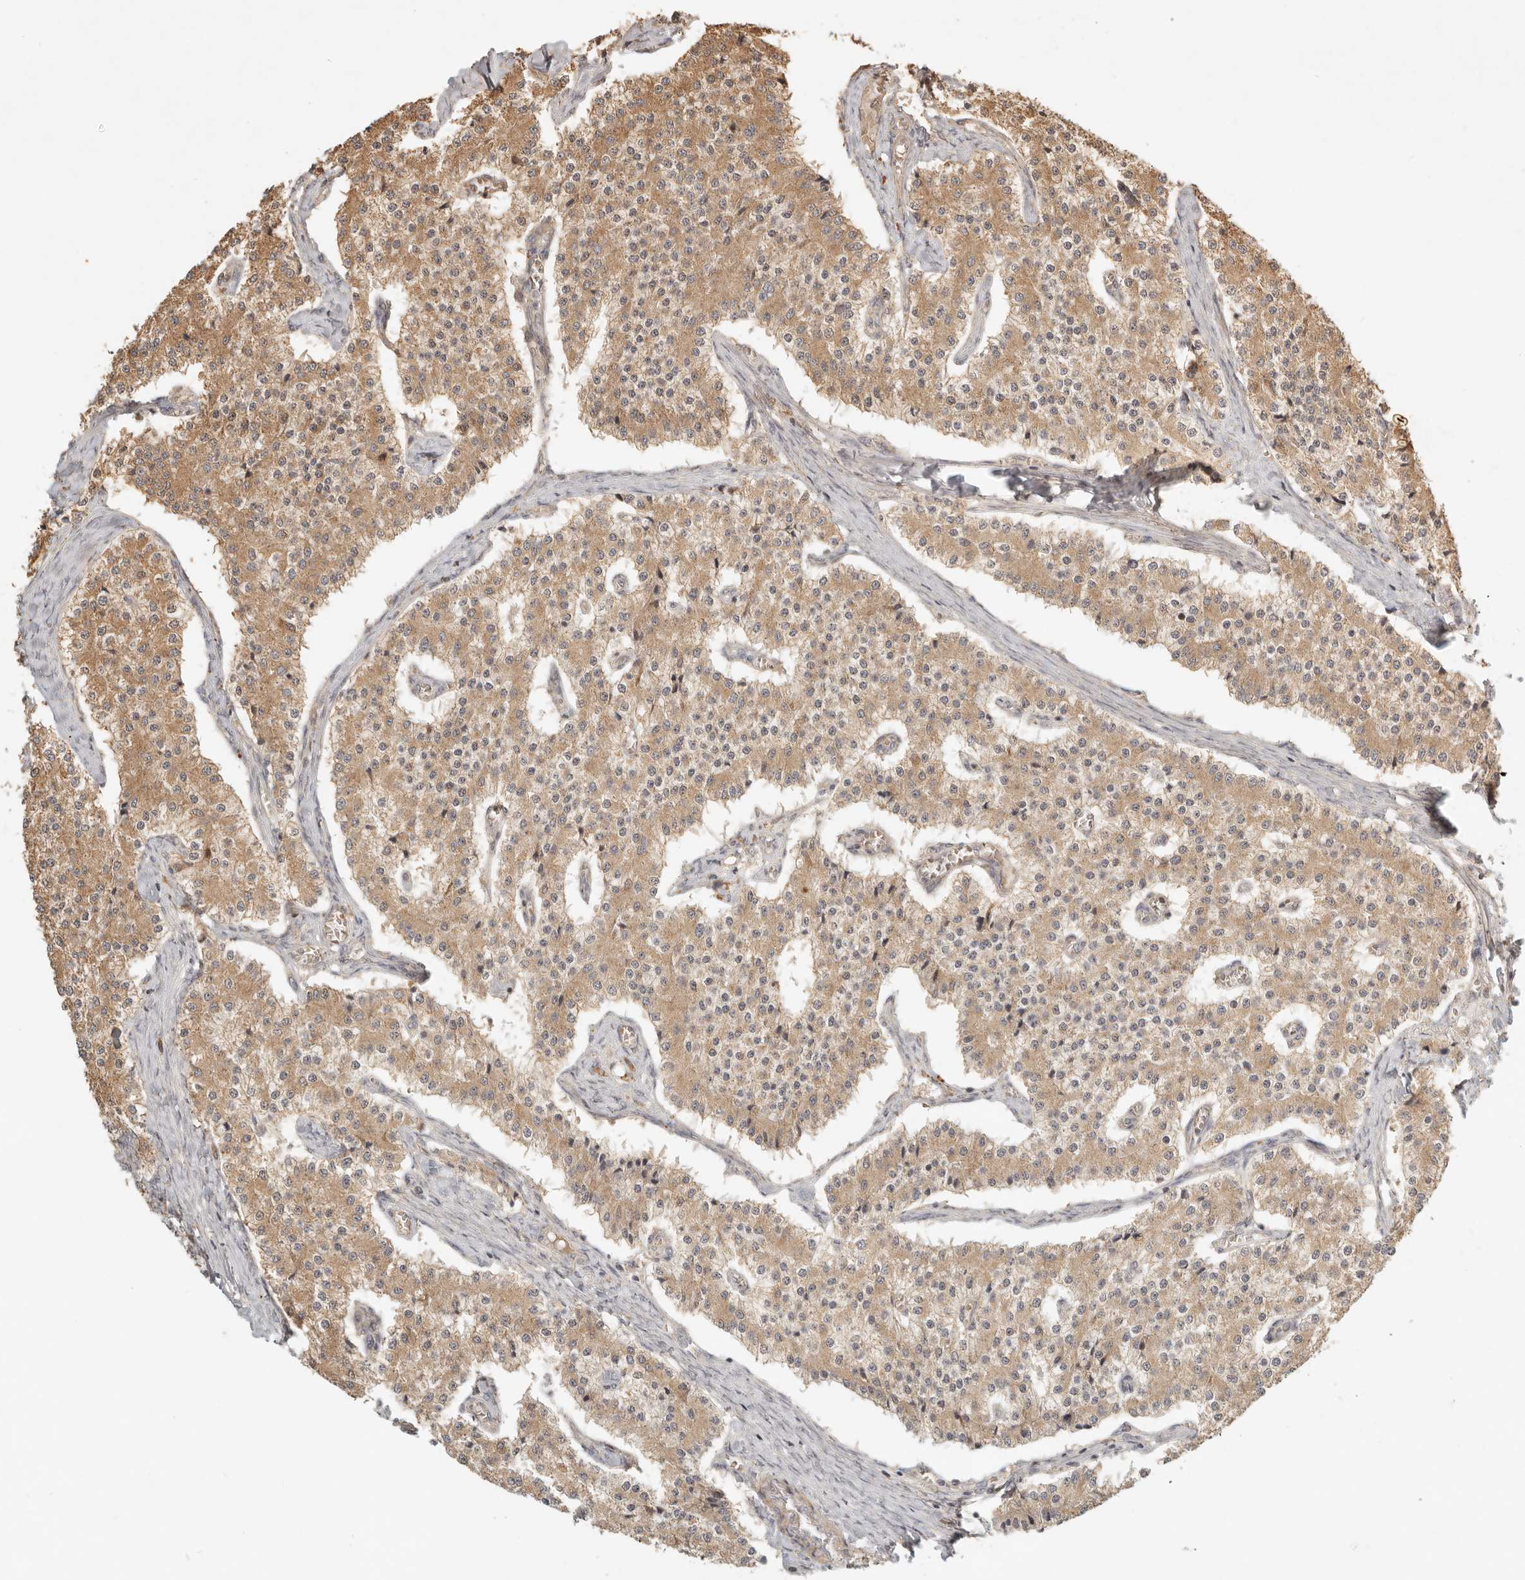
{"staining": {"intensity": "moderate", "quantity": ">75%", "location": "cytoplasmic/membranous"}, "tissue": "carcinoid", "cell_type": "Tumor cells", "image_type": "cancer", "snomed": [{"axis": "morphology", "description": "Carcinoid, malignant, NOS"}, {"axis": "topography", "description": "Colon"}], "caption": "Immunohistochemistry (IHC) staining of carcinoid, which exhibits medium levels of moderate cytoplasmic/membranous positivity in approximately >75% of tumor cells indicating moderate cytoplasmic/membranous protein expression. The staining was performed using DAB (brown) for protein detection and nuclei were counterstained in hematoxylin (blue).", "gene": "CLEC4C", "patient": {"sex": "female", "age": 52}}